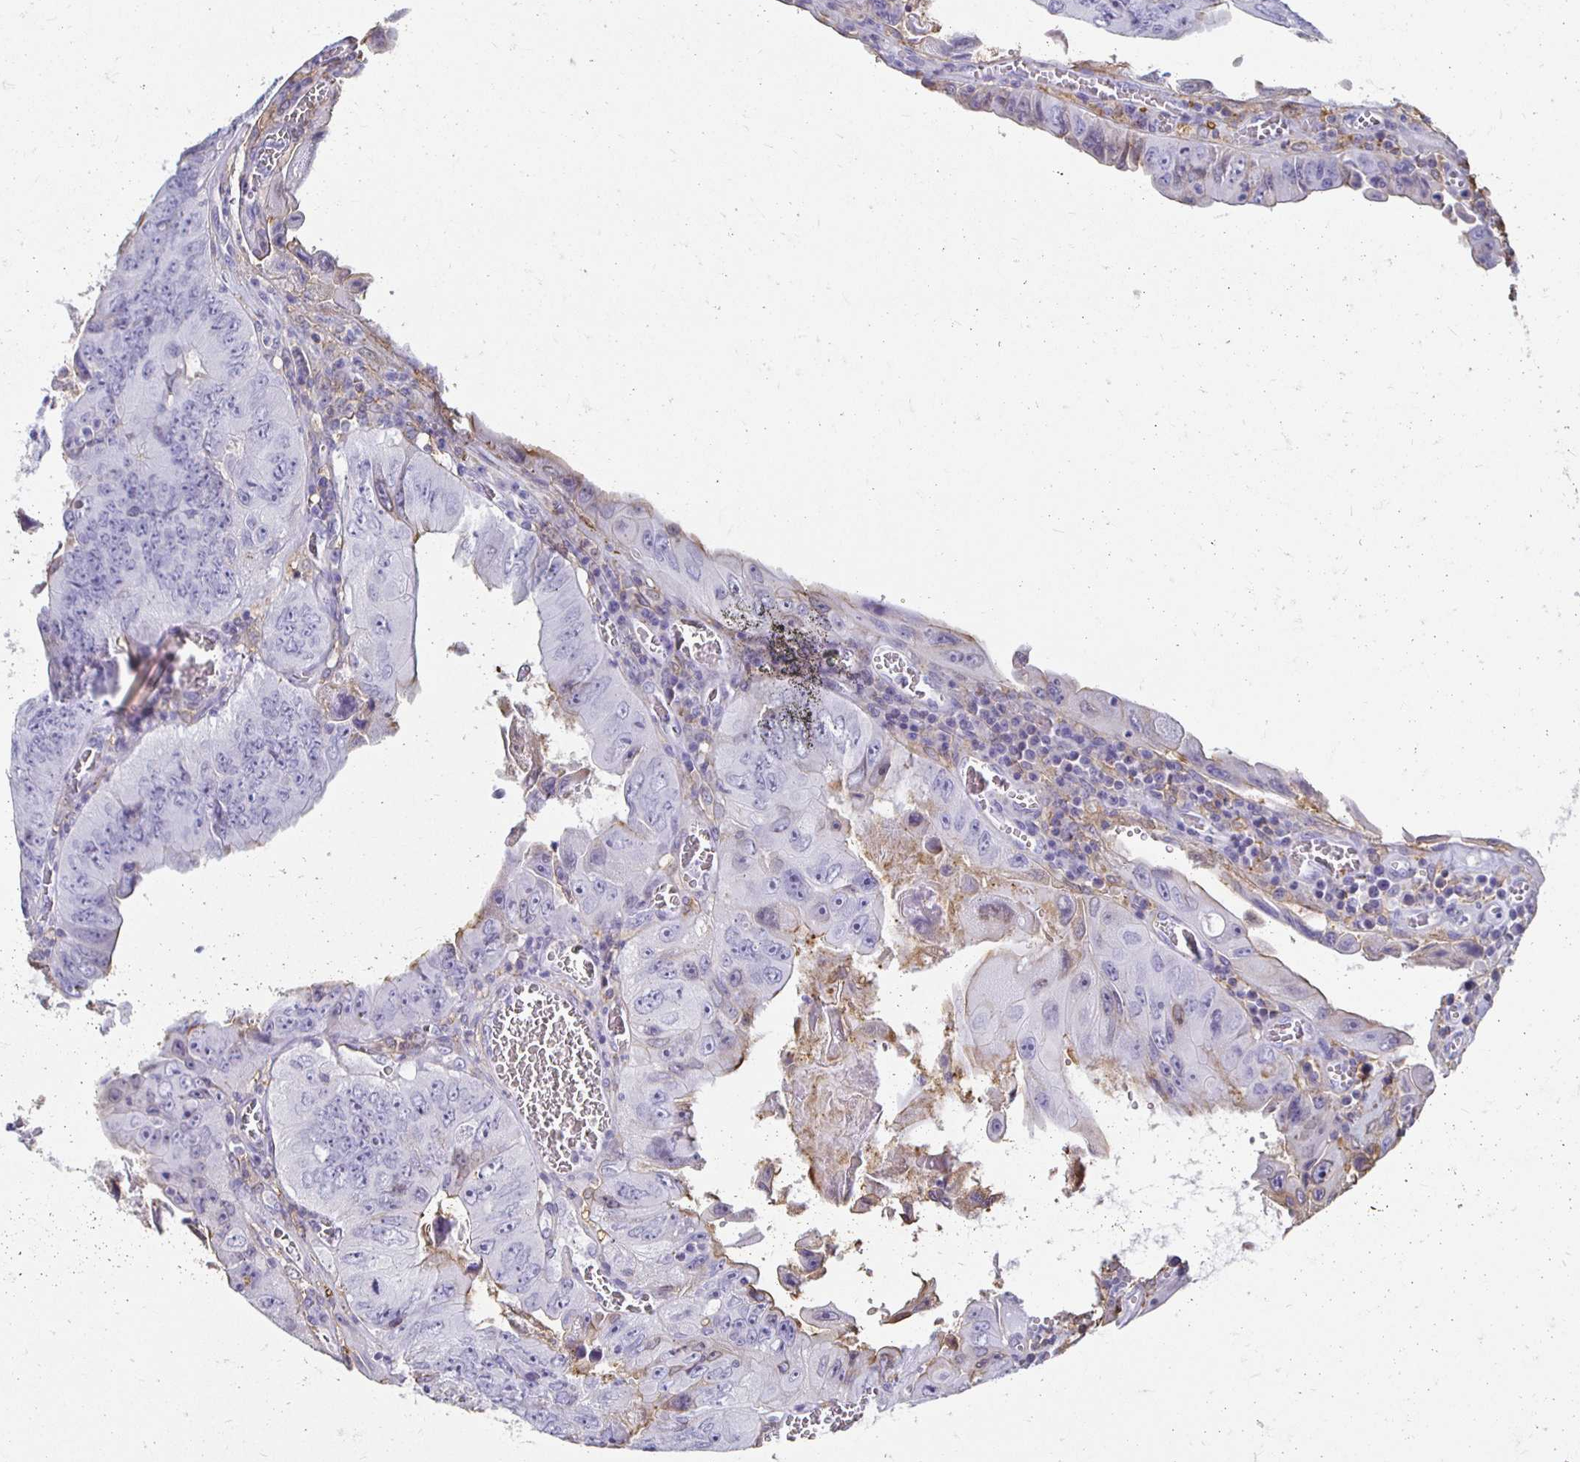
{"staining": {"intensity": "negative", "quantity": "none", "location": "none"}, "tissue": "colorectal cancer", "cell_type": "Tumor cells", "image_type": "cancer", "snomed": [{"axis": "morphology", "description": "Adenocarcinoma, NOS"}, {"axis": "topography", "description": "Colon"}], "caption": "There is no significant positivity in tumor cells of colorectal cancer.", "gene": "TAS1R3", "patient": {"sex": "female", "age": 84}}